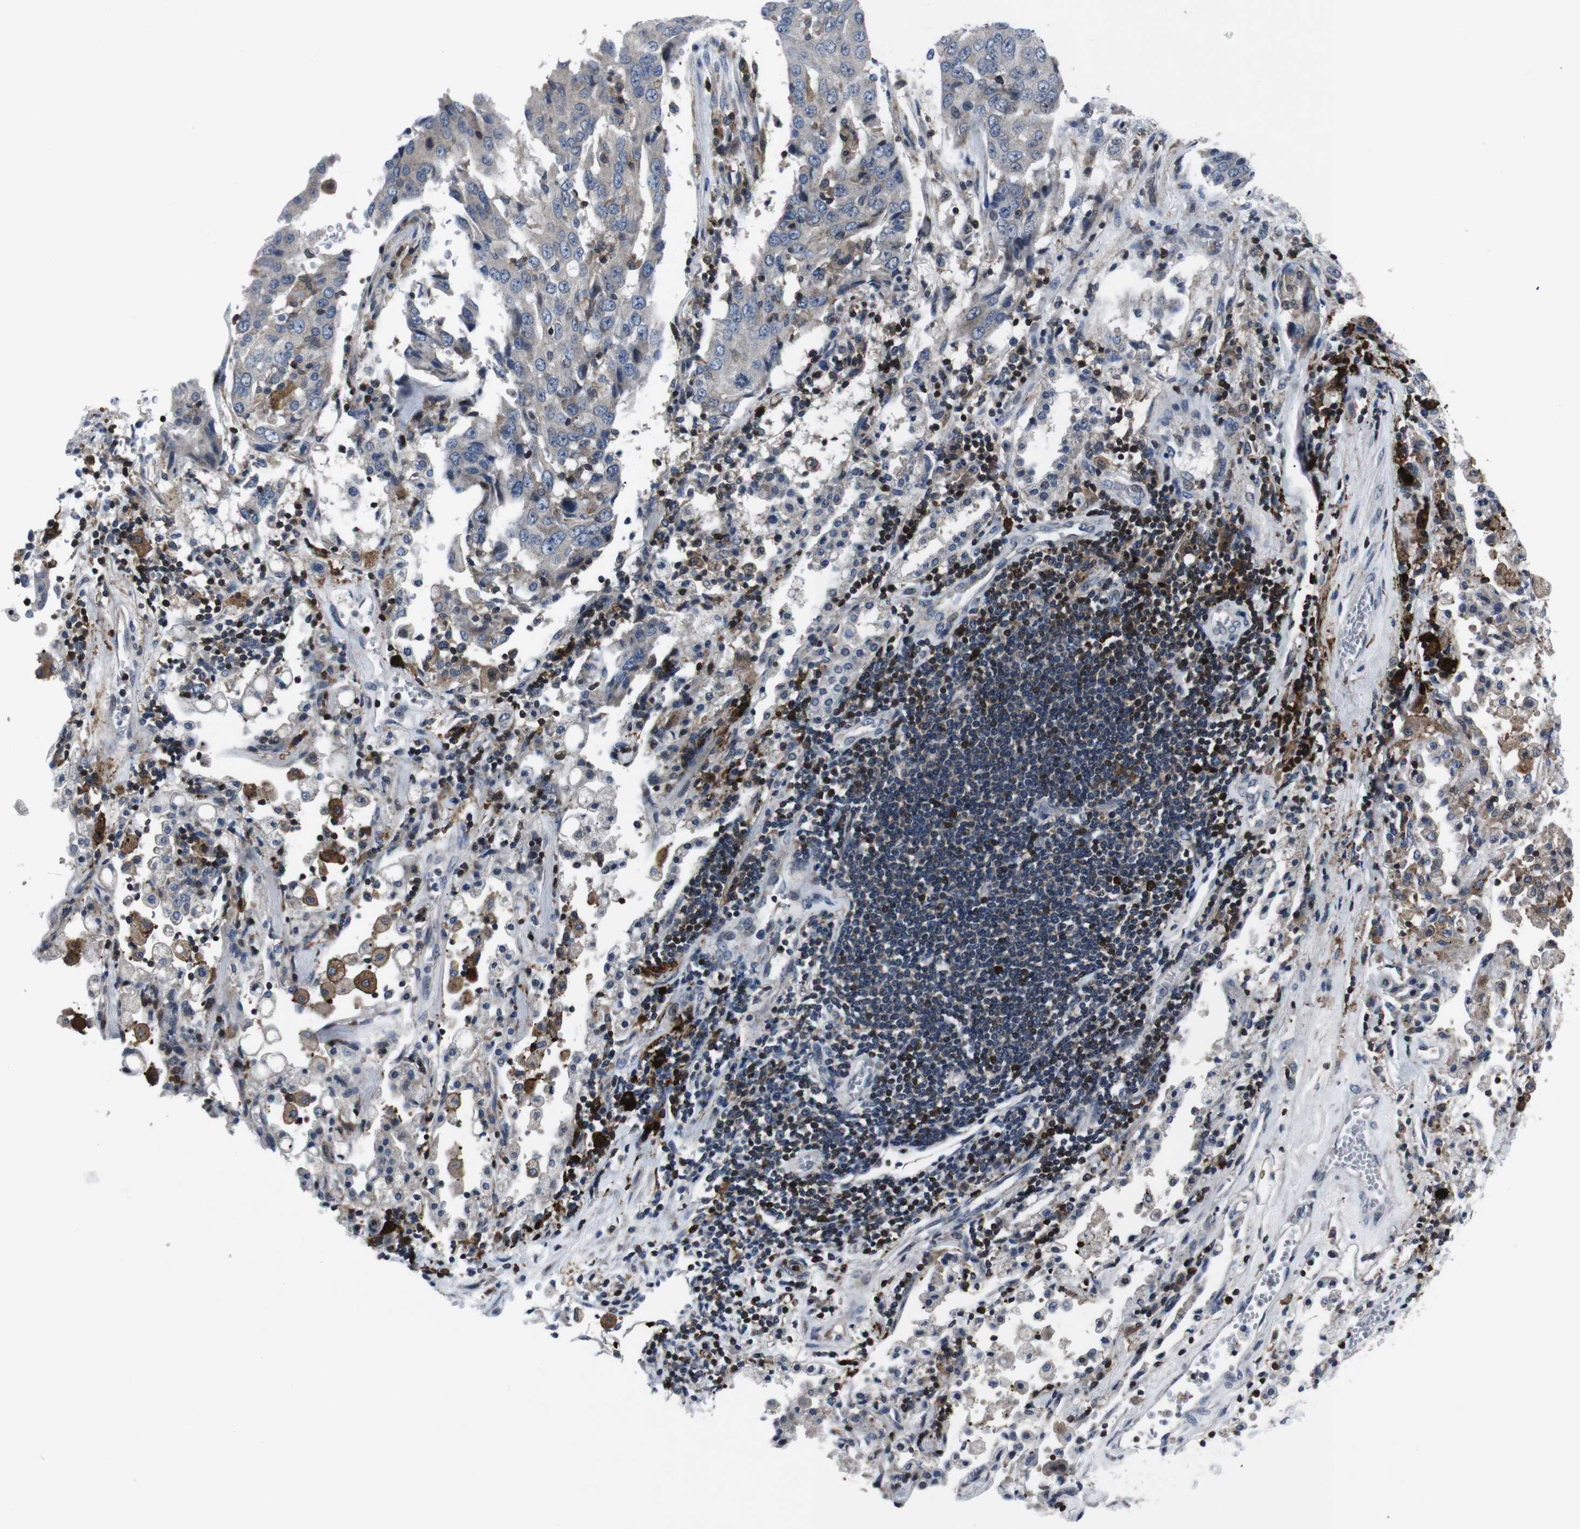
{"staining": {"intensity": "negative", "quantity": "none", "location": "none"}, "tissue": "lung cancer", "cell_type": "Tumor cells", "image_type": "cancer", "snomed": [{"axis": "morphology", "description": "Adenocarcinoma, NOS"}, {"axis": "topography", "description": "Lung"}], "caption": "IHC histopathology image of neoplastic tissue: human lung adenocarcinoma stained with DAB (3,3'-diaminobenzidine) demonstrates no significant protein positivity in tumor cells.", "gene": "STAT4", "patient": {"sex": "female", "age": 65}}